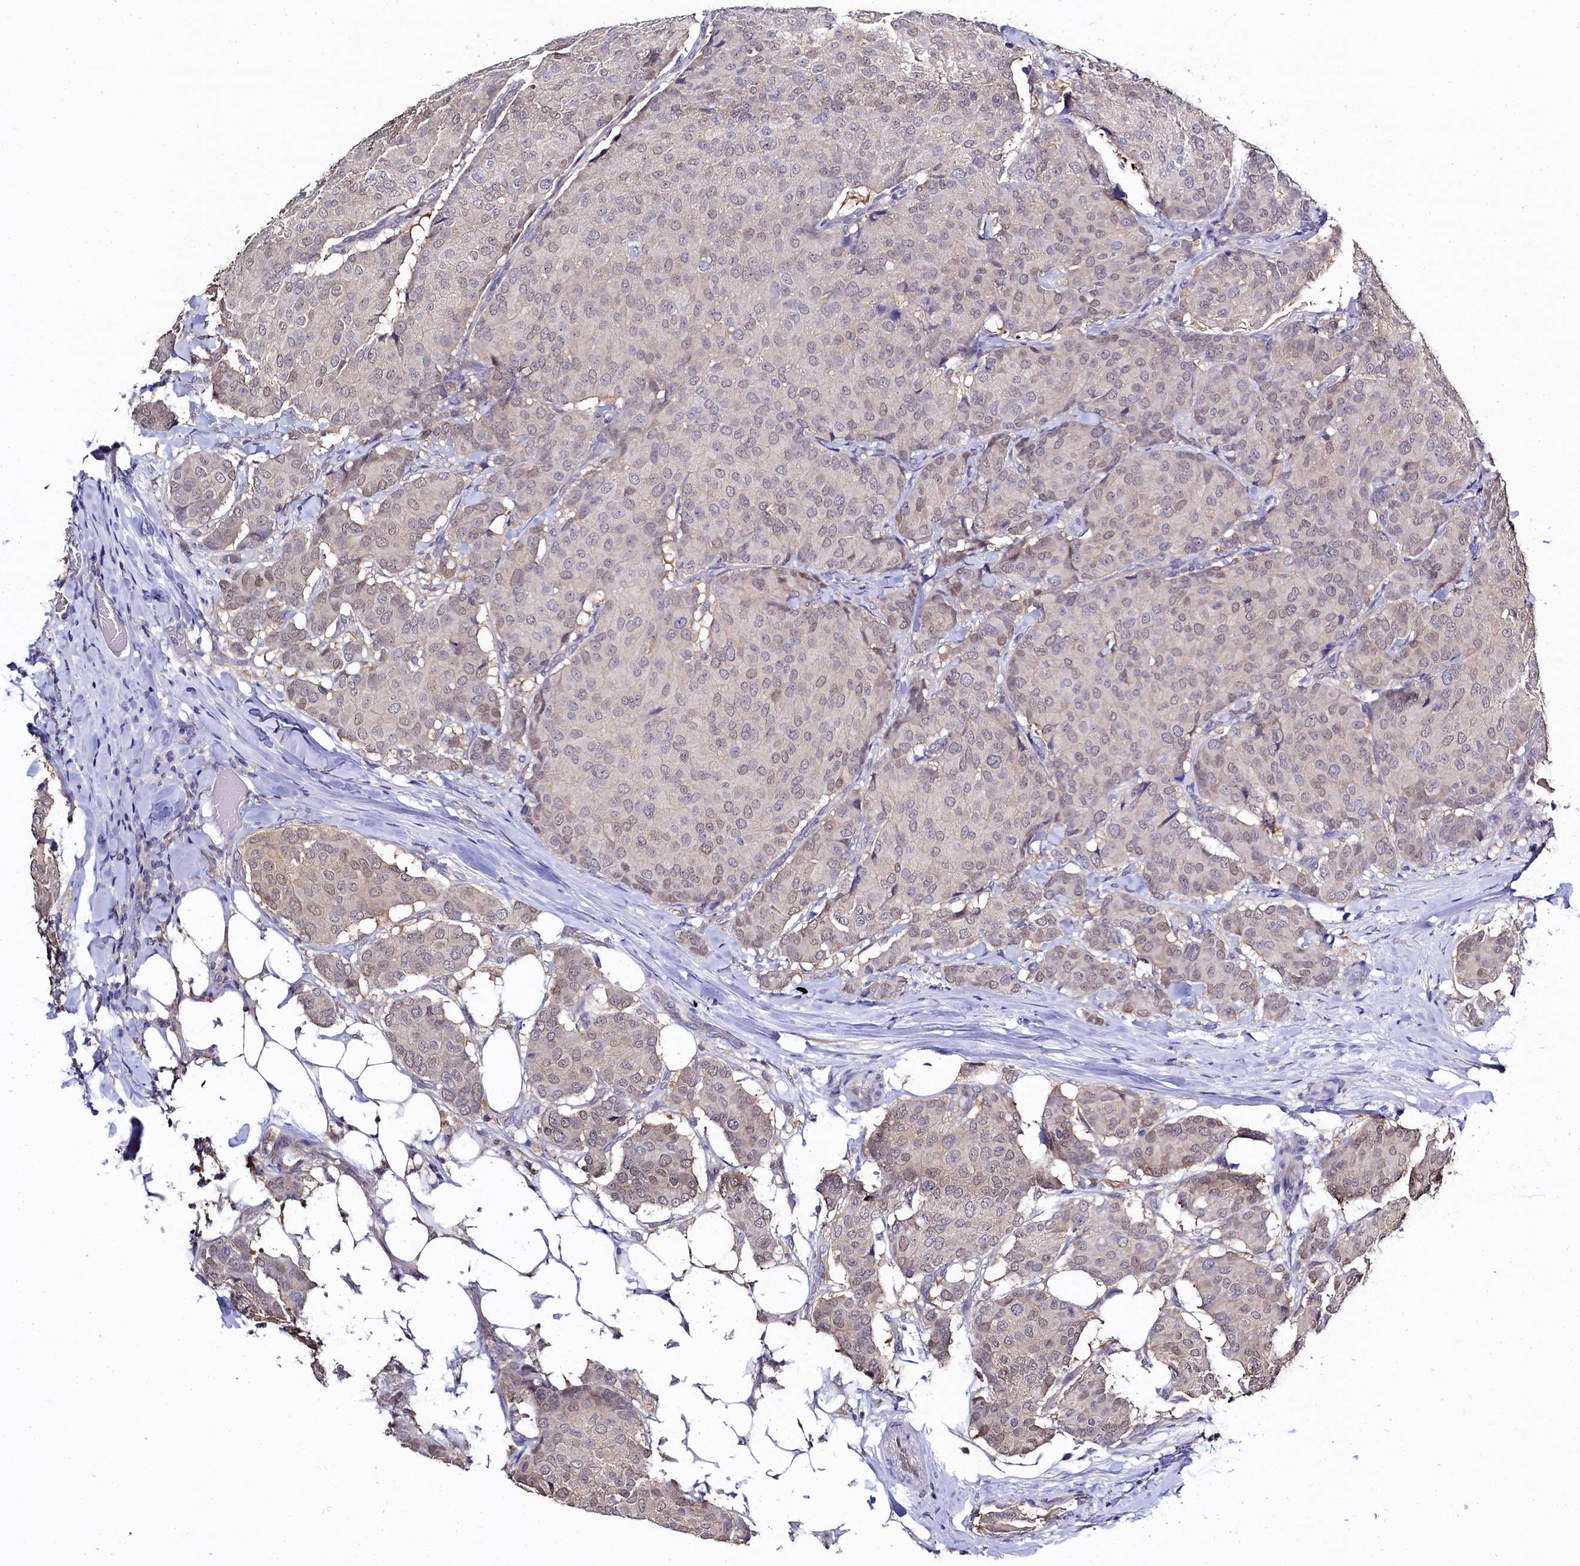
{"staining": {"intensity": "weak", "quantity": "25%-75%", "location": "nuclear"}, "tissue": "breast cancer", "cell_type": "Tumor cells", "image_type": "cancer", "snomed": [{"axis": "morphology", "description": "Duct carcinoma"}, {"axis": "topography", "description": "Breast"}], "caption": "Protein expression by immunohistochemistry (IHC) shows weak nuclear expression in approximately 25%-75% of tumor cells in infiltrating ductal carcinoma (breast). The staining was performed using DAB (3,3'-diaminobenzidine) to visualize the protein expression in brown, while the nuclei were stained in blue with hematoxylin (Magnification: 20x).", "gene": "C11orf54", "patient": {"sex": "female", "age": 75}}